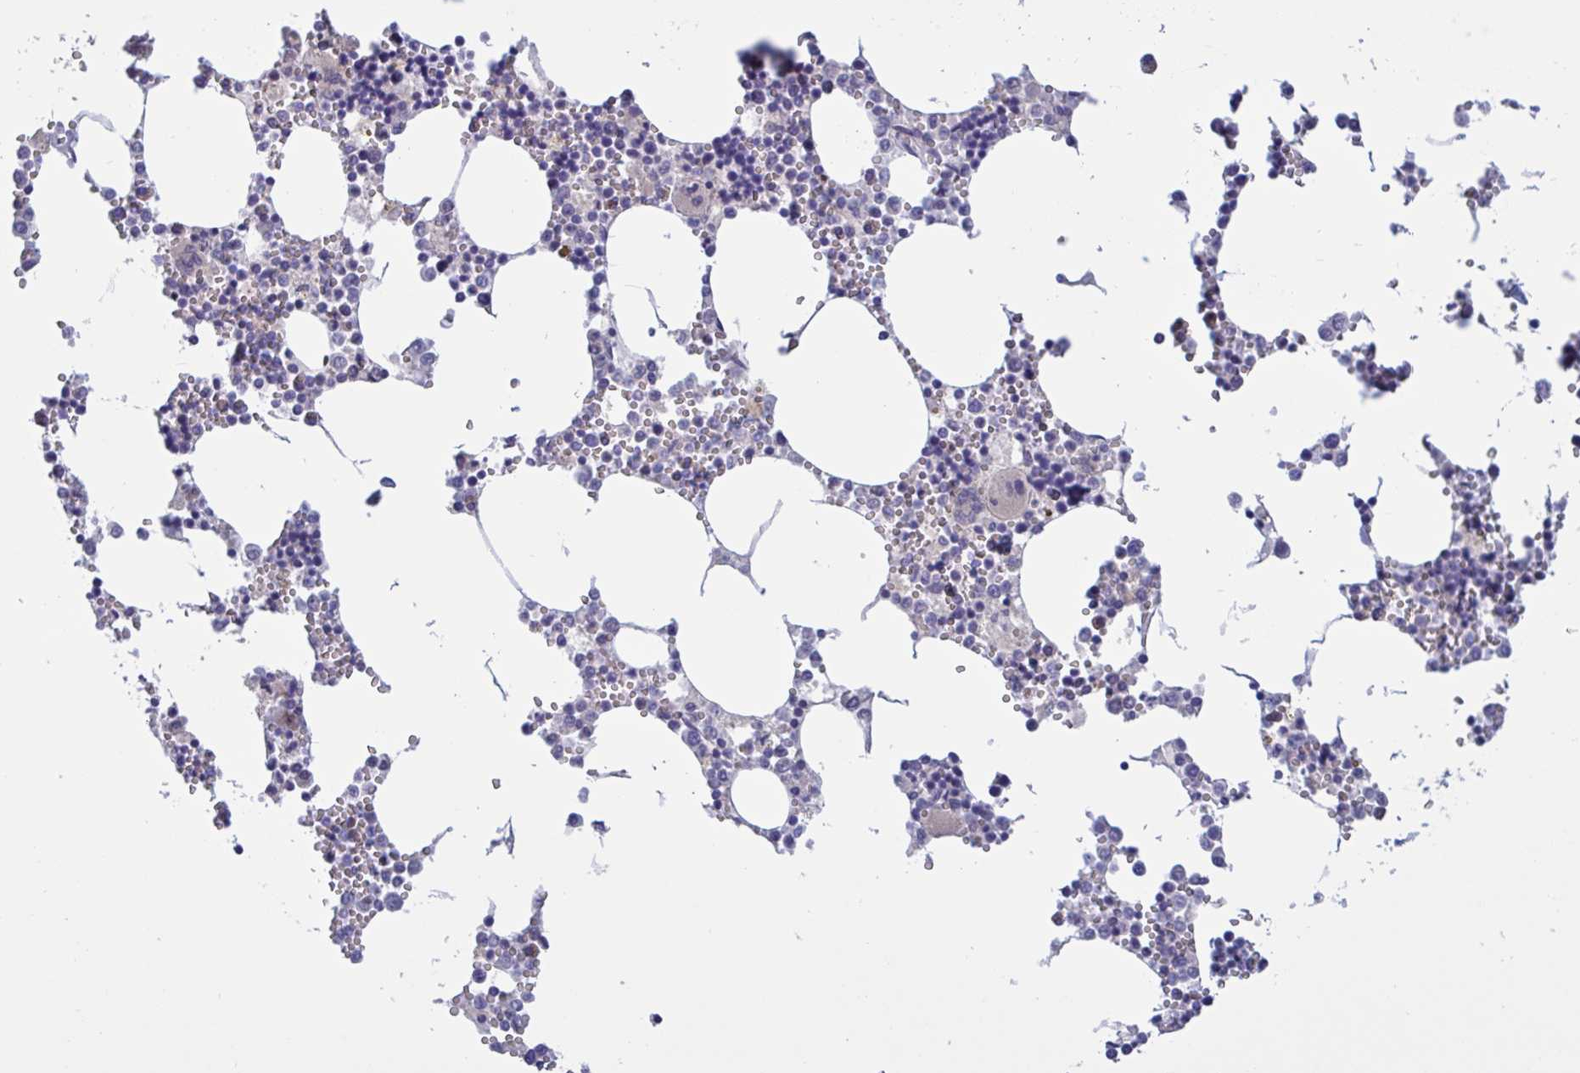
{"staining": {"intensity": "negative", "quantity": "none", "location": "none"}, "tissue": "bone marrow", "cell_type": "Hematopoietic cells", "image_type": "normal", "snomed": [{"axis": "morphology", "description": "Normal tissue, NOS"}, {"axis": "topography", "description": "Bone marrow"}], "caption": "A high-resolution image shows immunohistochemistry (IHC) staining of unremarkable bone marrow, which shows no significant expression in hematopoietic cells.", "gene": "SERPINB13", "patient": {"sex": "male", "age": 54}}